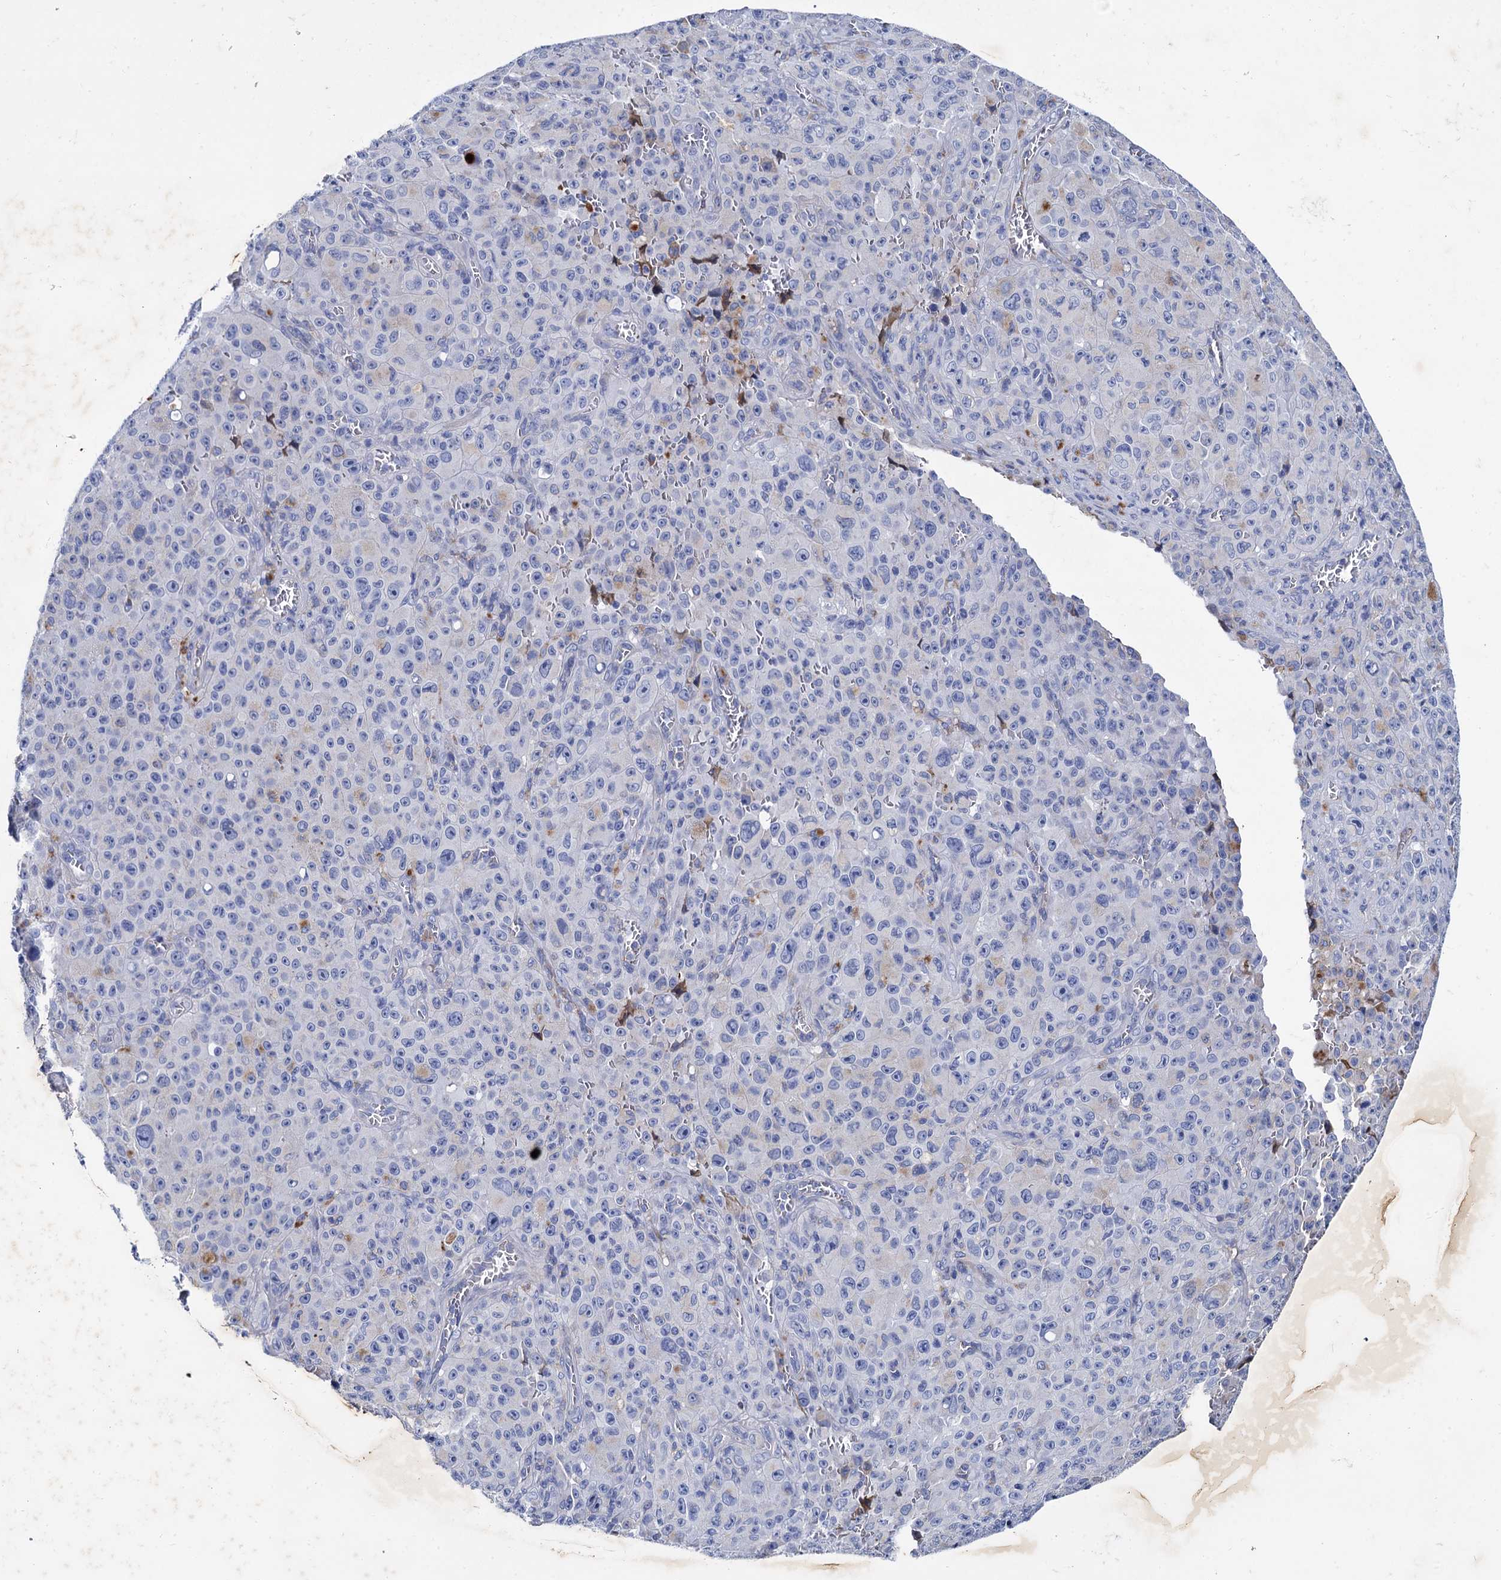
{"staining": {"intensity": "negative", "quantity": "none", "location": "none"}, "tissue": "melanoma", "cell_type": "Tumor cells", "image_type": "cancer", "snomed": [{"axis": "morphology", "description": "Malignant melanoma, NOS"}, {"axis": "topography", "description": "Skin"}], "caption": "Immunohistochemistry image of neoplastic tissue: melanoma stained with DAB (3,3'-diaminobenzidine) exhibits no significant protein positivity in tumor cells.", "gene": "TMEM72", "patient": {"sex": "female", "age": 82}}